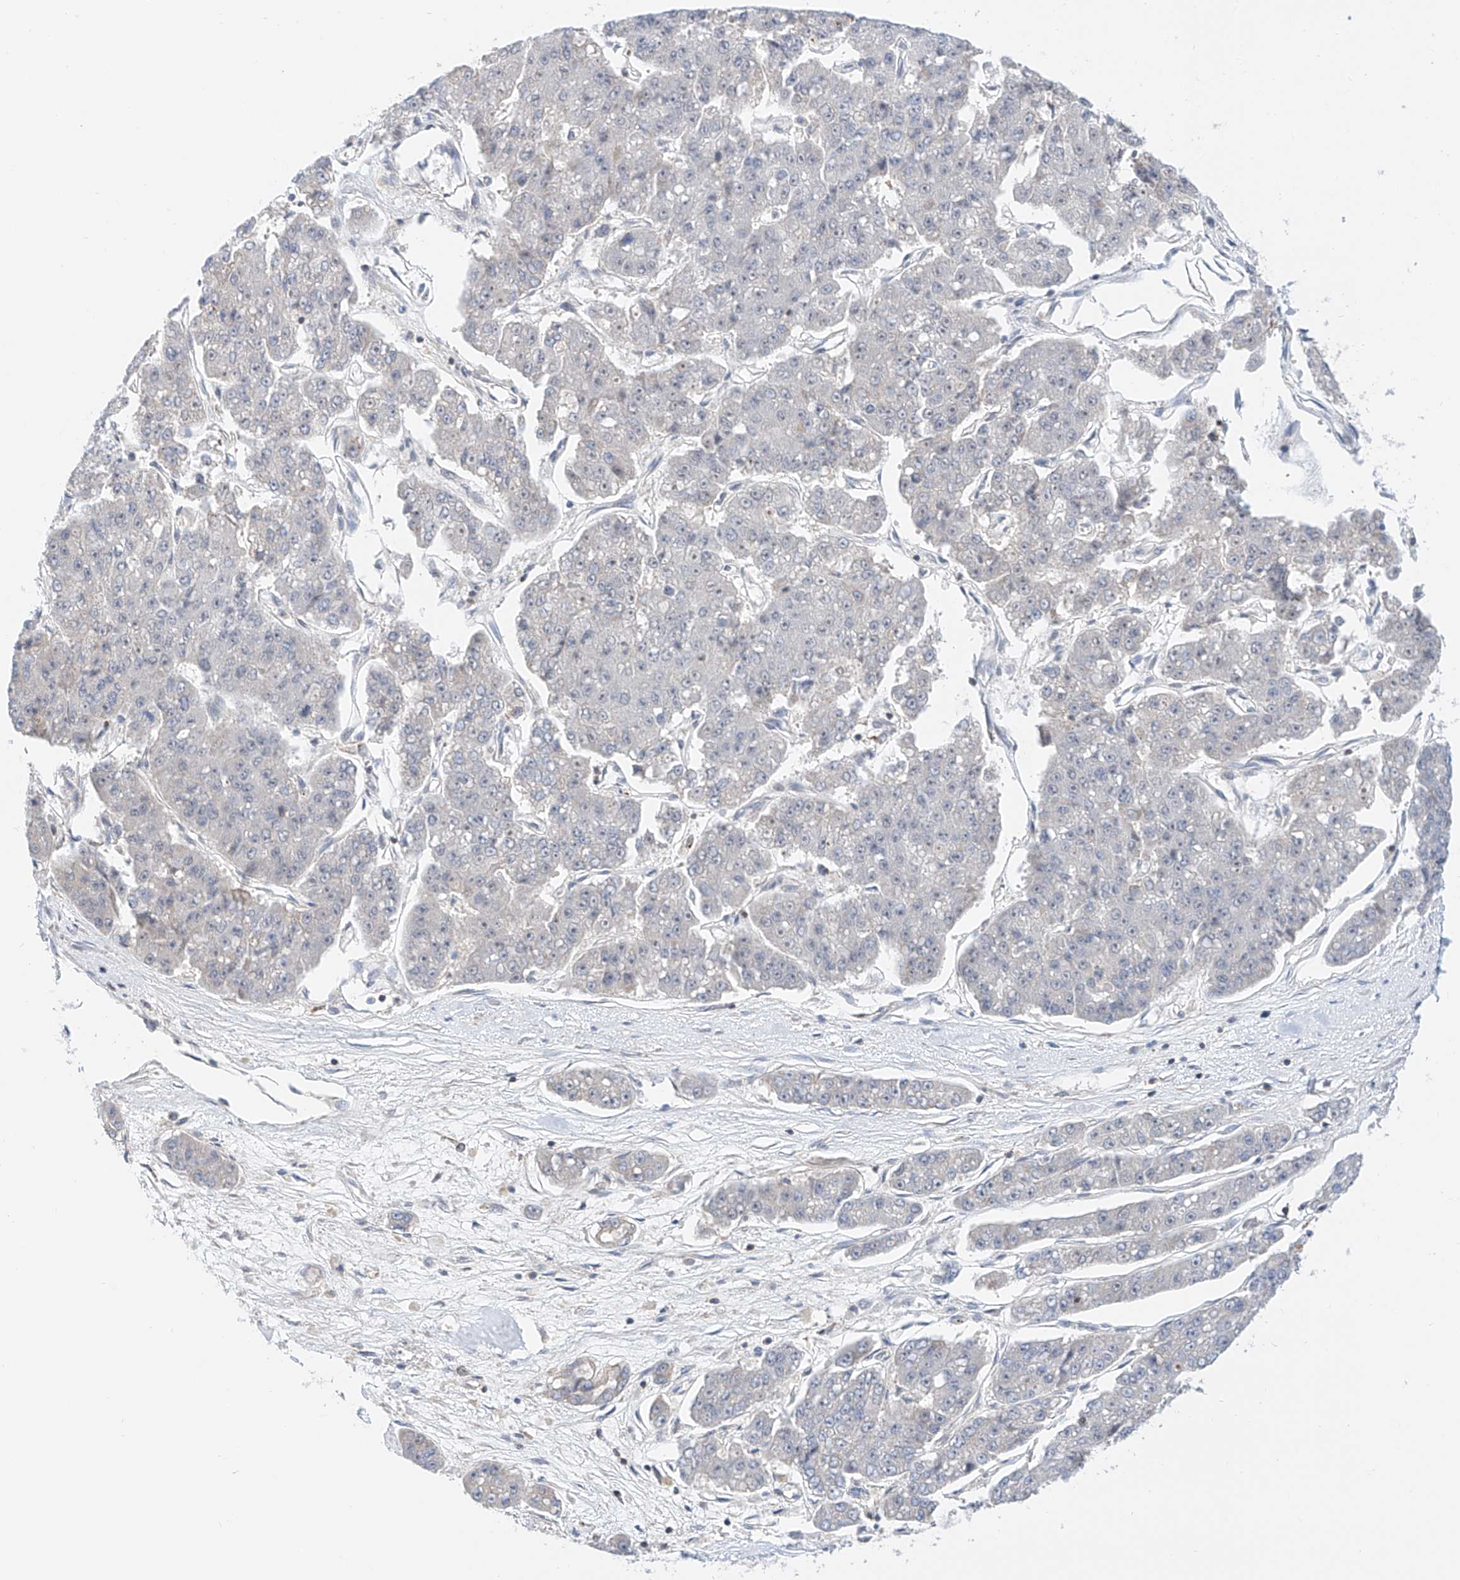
{"staining": {"intensity": "negative", "quantity": "none", "location": "none"}, "tissue": "pancreatic cancer", "cell_type": "Tumor cells", "image_type": "cancer", "snomed": [{"axis": "morphology", "description": "Adenocarcinoma, NOS"}, {"axis": "topography", "description": "Pancreas"}], "caption": "High magnification brightfield microscopy of pancreatic adenocarcinoma stained with DAB (brown) and counterstained with hematoxylin (blue): tumor cells show no significant positivity. Nuclei are stained in blue.", "gene": "MFN2", "patient": {"sex": "male", "age": 50}}